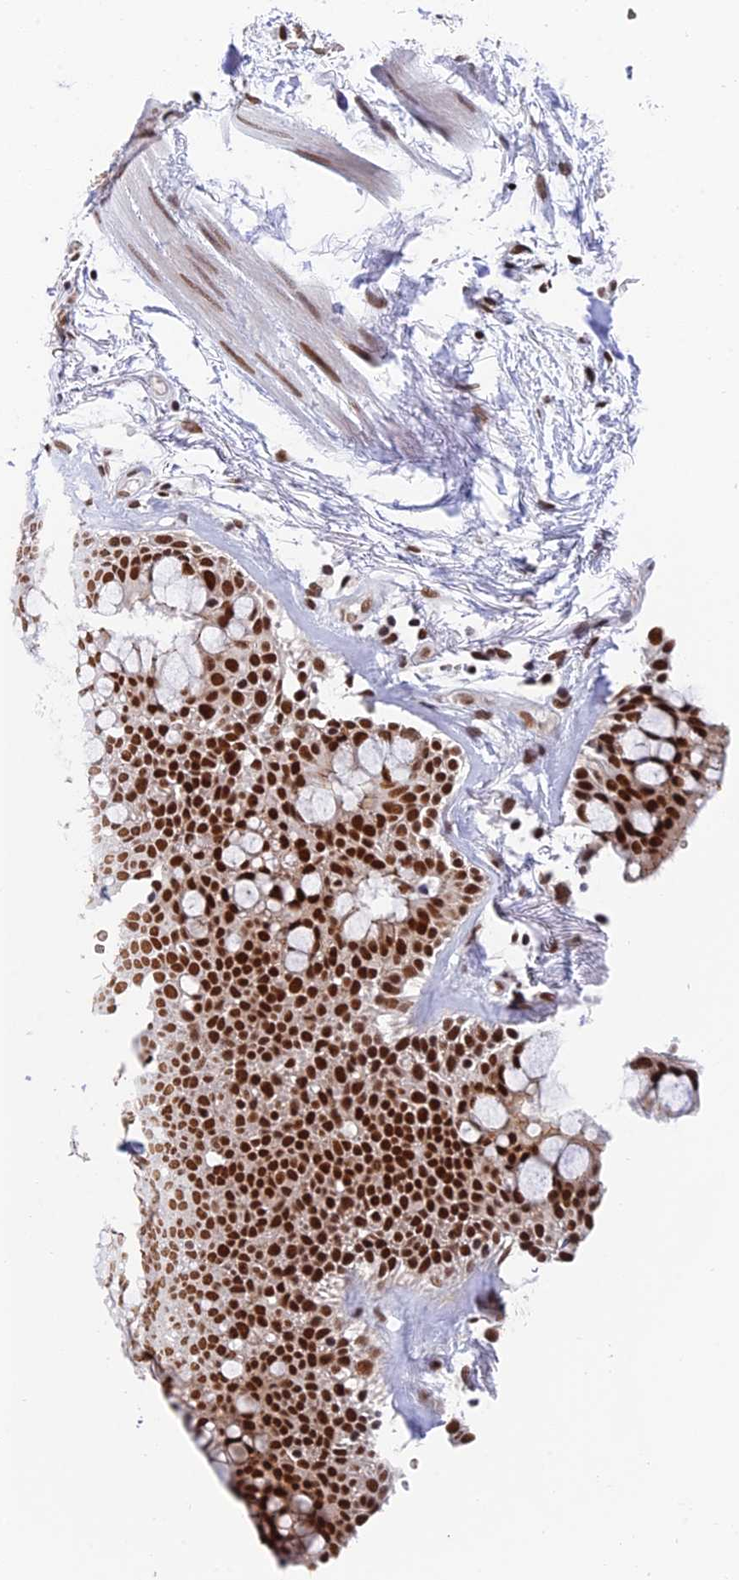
{"staining": {"intensity": "strong", "quantity": ">75%", "location": "nuclear"}, "tissue": "adipose tissue", "cell_type": "Adipocytes", "image_type": "normal", "snomed": [{"axis": "morphology", "description": "Normal tissue, NOS"}, {"axis": "topography", "description": "Bronchus"}], "caption": "Protein analysis of benign adipose tissue displays strong nuclear positivity in approximately >75% of adipocytes.", "gene": "EEF1AKMT3", "patient": {"sex": "male", "age": 66}}